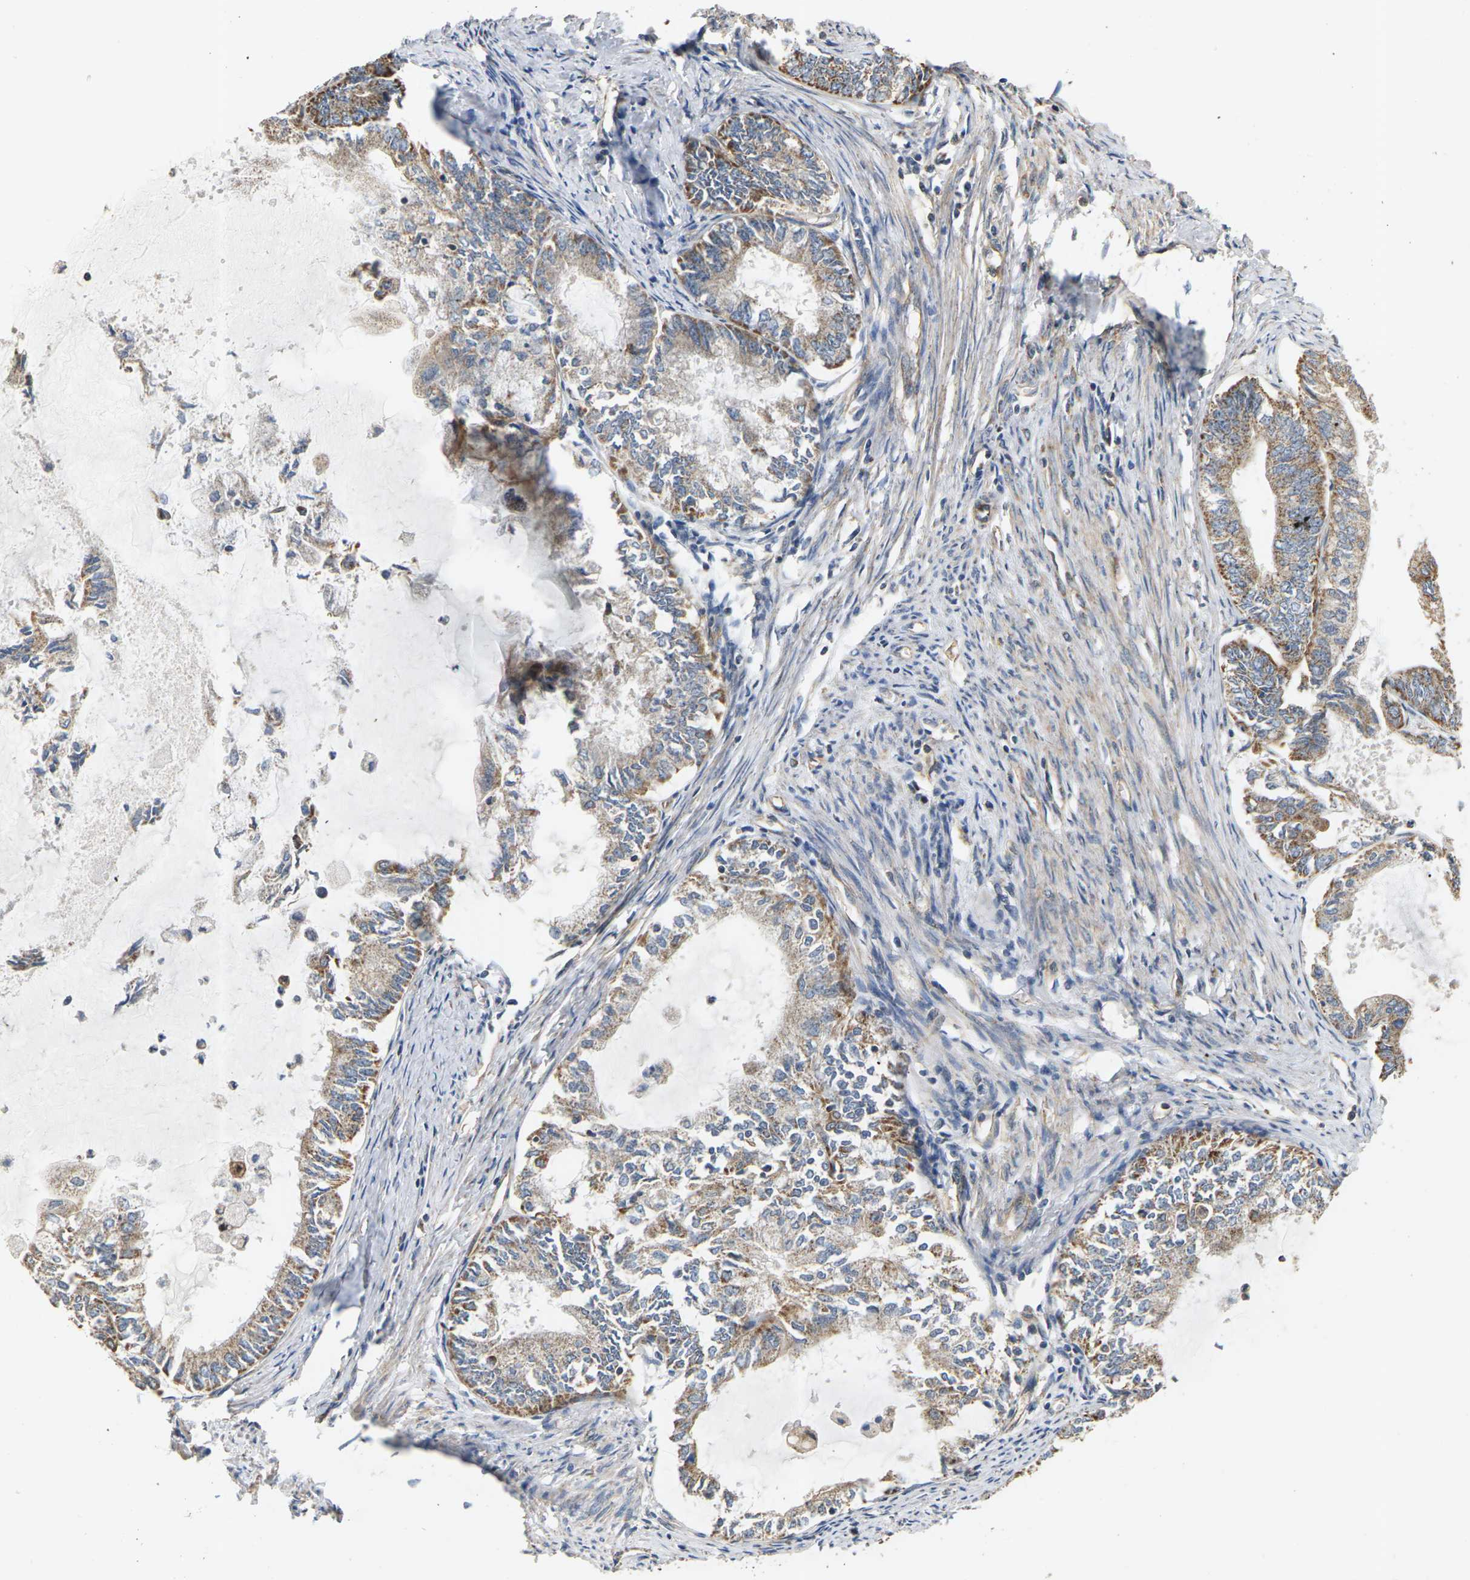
{"staining": {"intensity": "moderate", "quantity": ">75%", "location": "cytoplasmic/membranous"}, "tissue": "endometrial cancer", "cell_type": "Tumor cells", "image_type": "cancer", "snomed": [{"axis": "morphology", "description": "Adenocarcinoma, NOS"}, {"axis": "topography", "description": "Endometrium"}], "caption": "About >75% of tumor cells in human endometrial cancer (adenocarcinoma) exhibit moderate cytoplasmic/membranous protein expression as visualized by brown immunohistochemical staining.", "gene": "PCDHB4", "patient": {"sex": "female", "age": 86}}